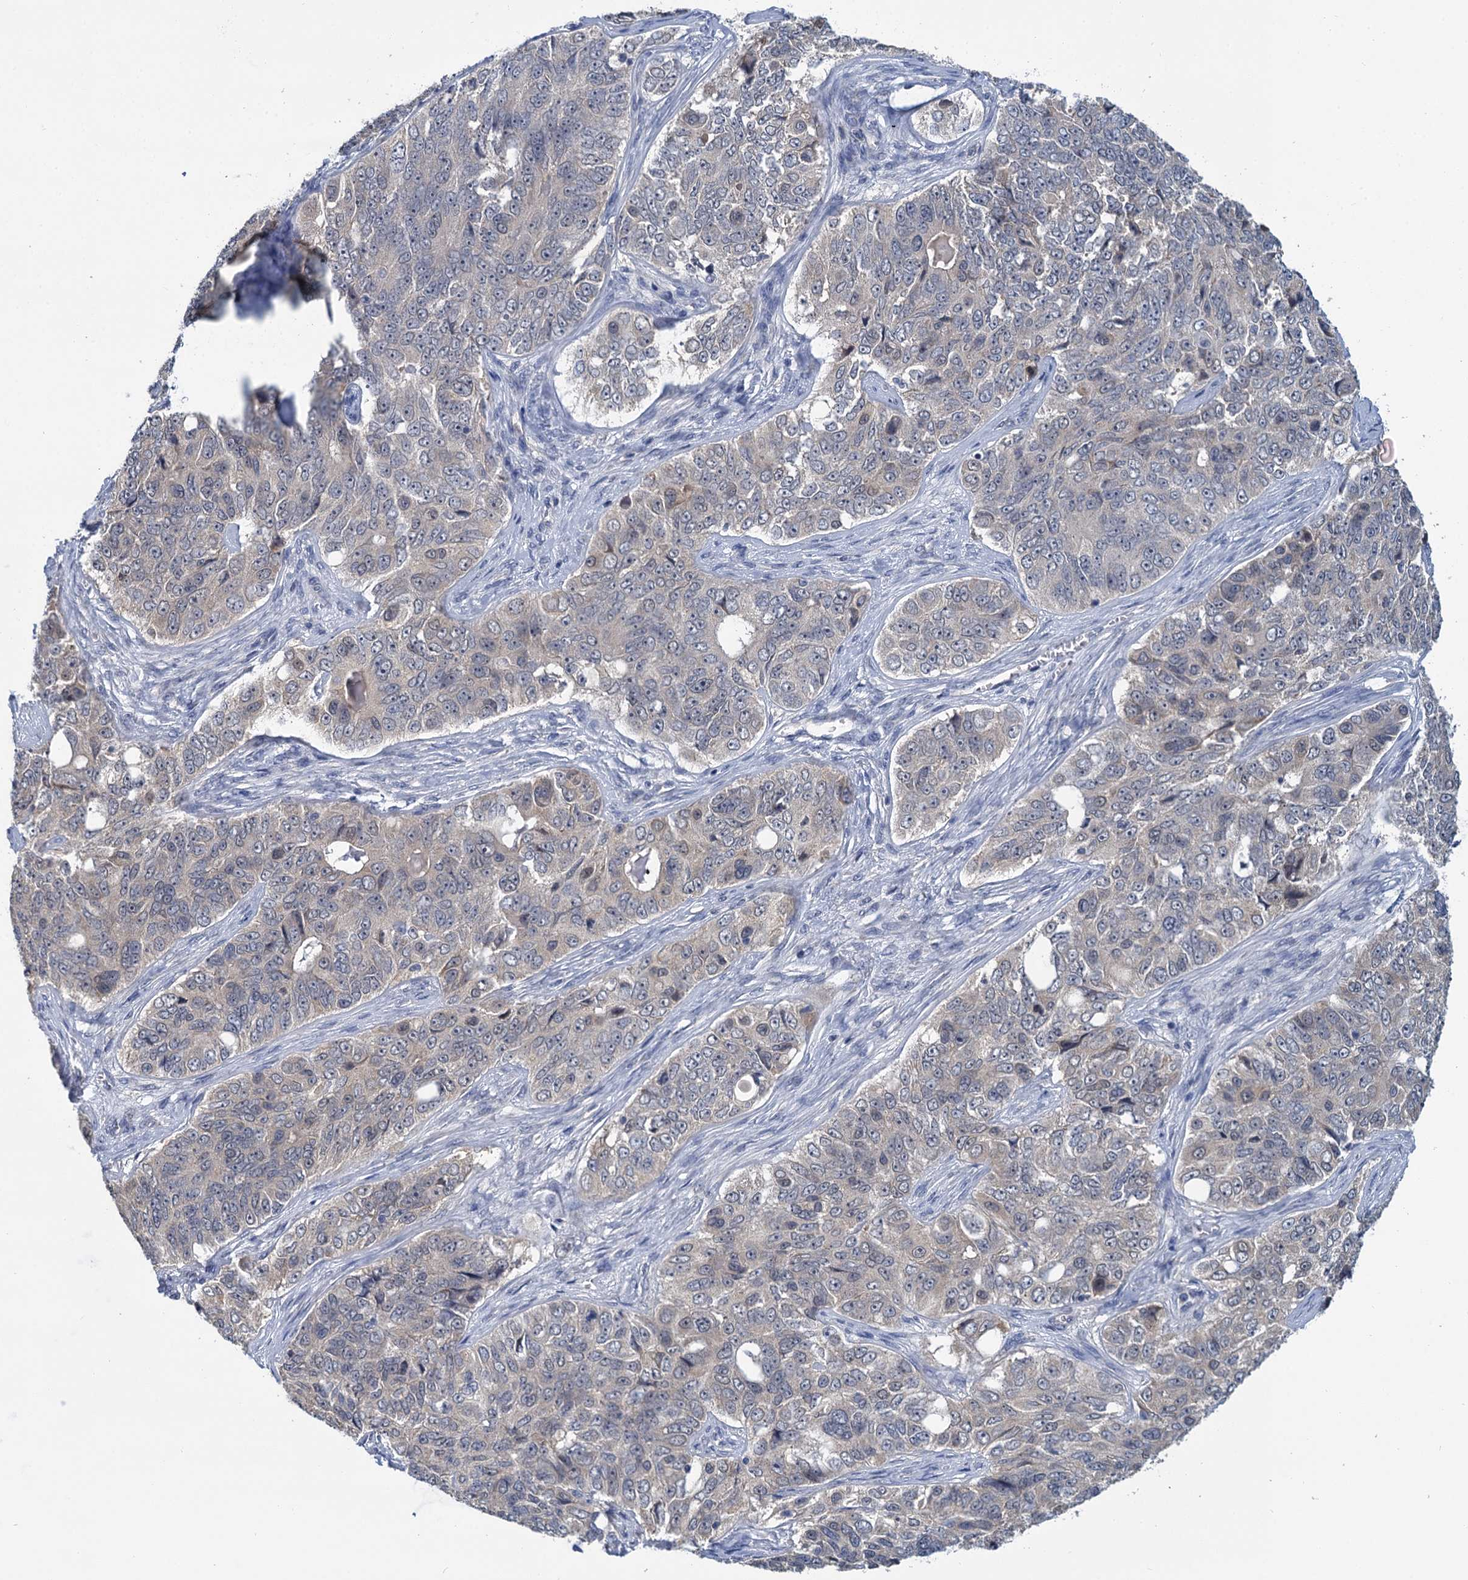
{"staining": {"intensity": "negative", "quantity": "none", "location": "none"}, "tissue": "ovarian cancer", "cell_type": "Tumor cells", "image_type": "cancer", "snomed": [{"axis": "morphology", "description": "Carcinoma, endometroid"}, {"axis": "topography", "description": "Ovary"}], "caption": "There is no significant positivity in tumor cells of endometroid carcinoma (ovarian).", "gene": "ANKRD42", "patient": {"sex": "female", "age": 51}}